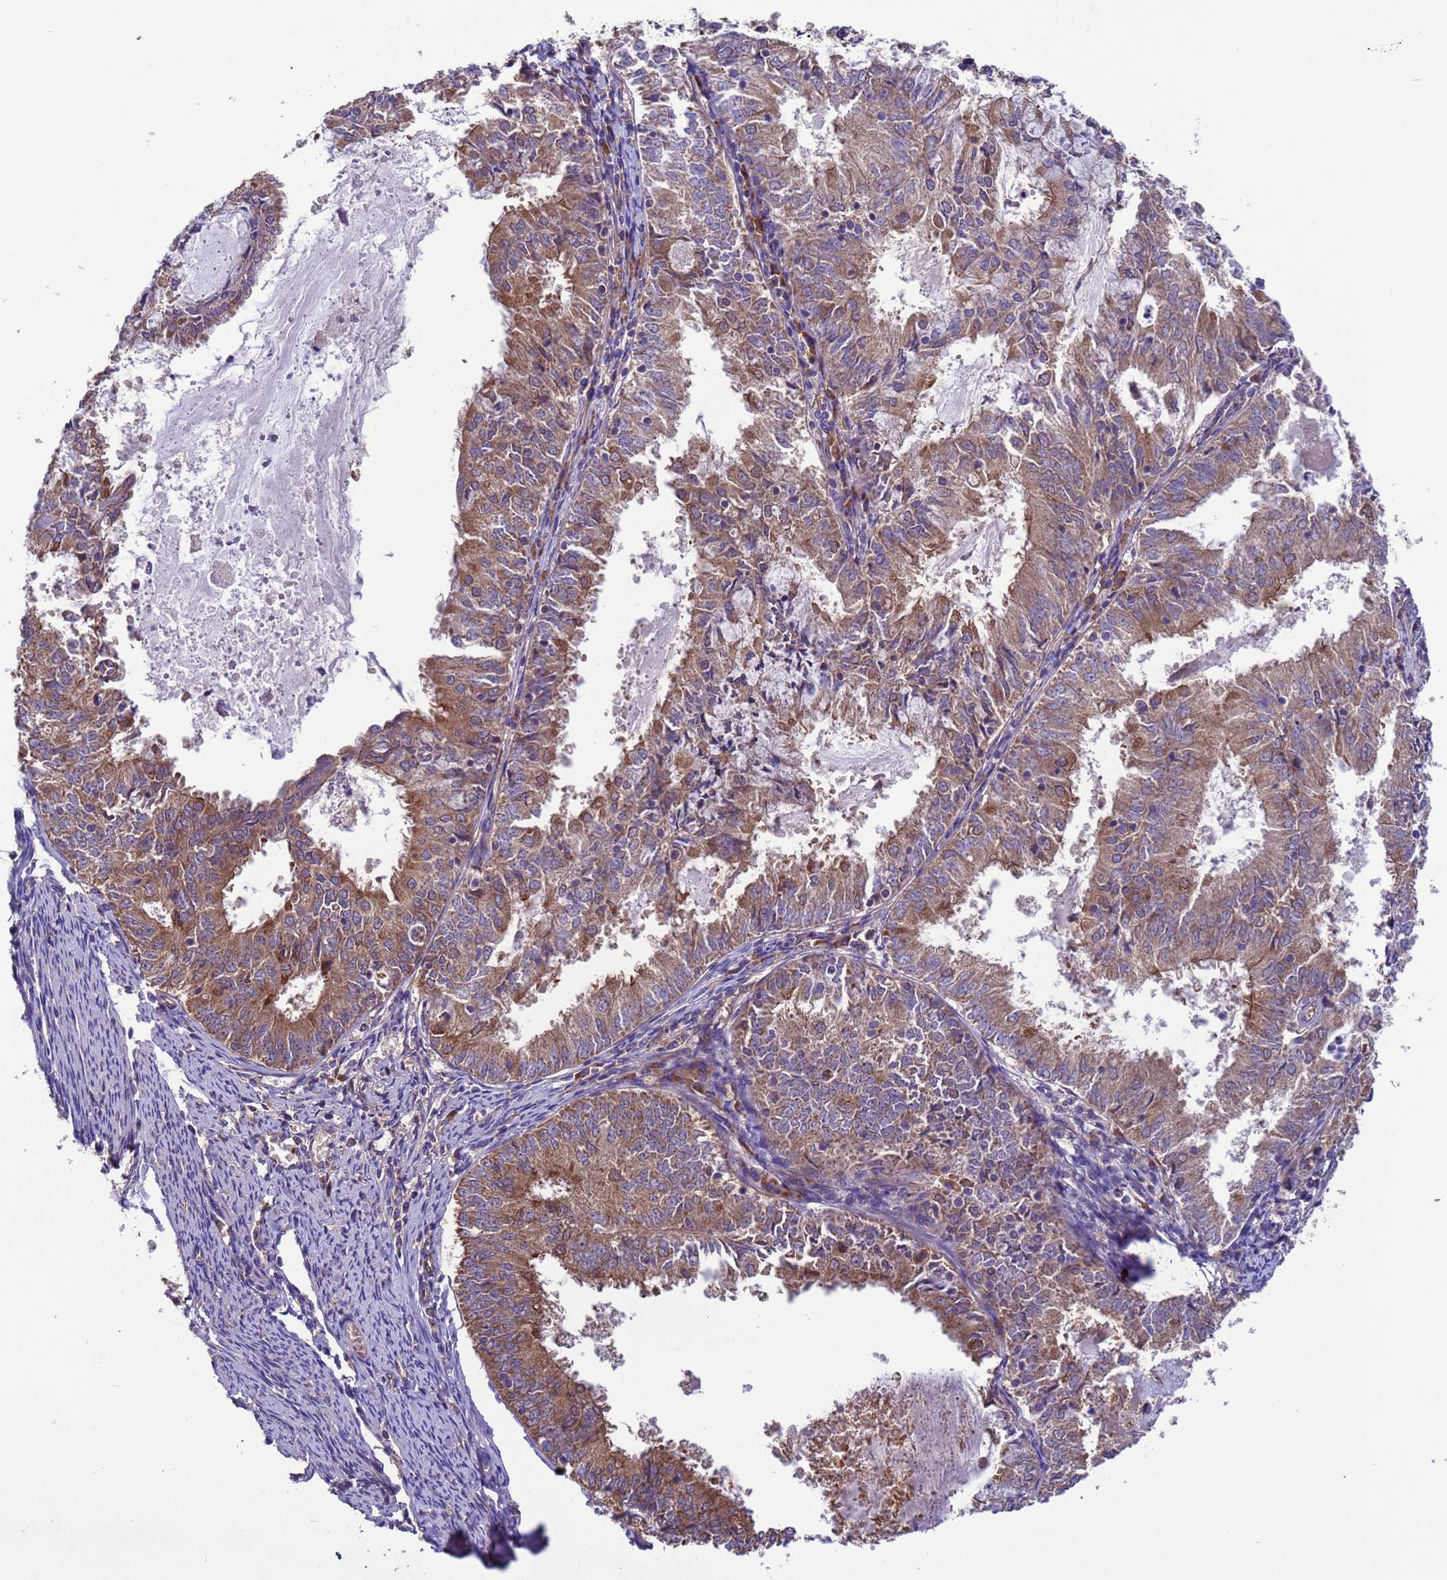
{"staining": {"intensity": "moderate", "quantity": ">75%", "location": "cytoplasmic/membranous"}, "tissue": "endometrial cancer", "cell_type": "Tumor cells", "image_type": "cancer", "snomed": [{"axis": "morphology", "description": "Adenocarcinoma, NOS"}, {"axis": "topography", "description": "Endometrium"}], "caption": "The image shows staining of endometrial adenocarcinoma, revealing moderate cytoplasmic/membranous protein positivity (brown color) within tumor cells. The protein is stained brown, and the nuclei are stained in blue (DAB IHC with brightfield microscopy, high magnification).", "gene": "ARHGAP12", "patient": {"sex": "female", "age": 57}}